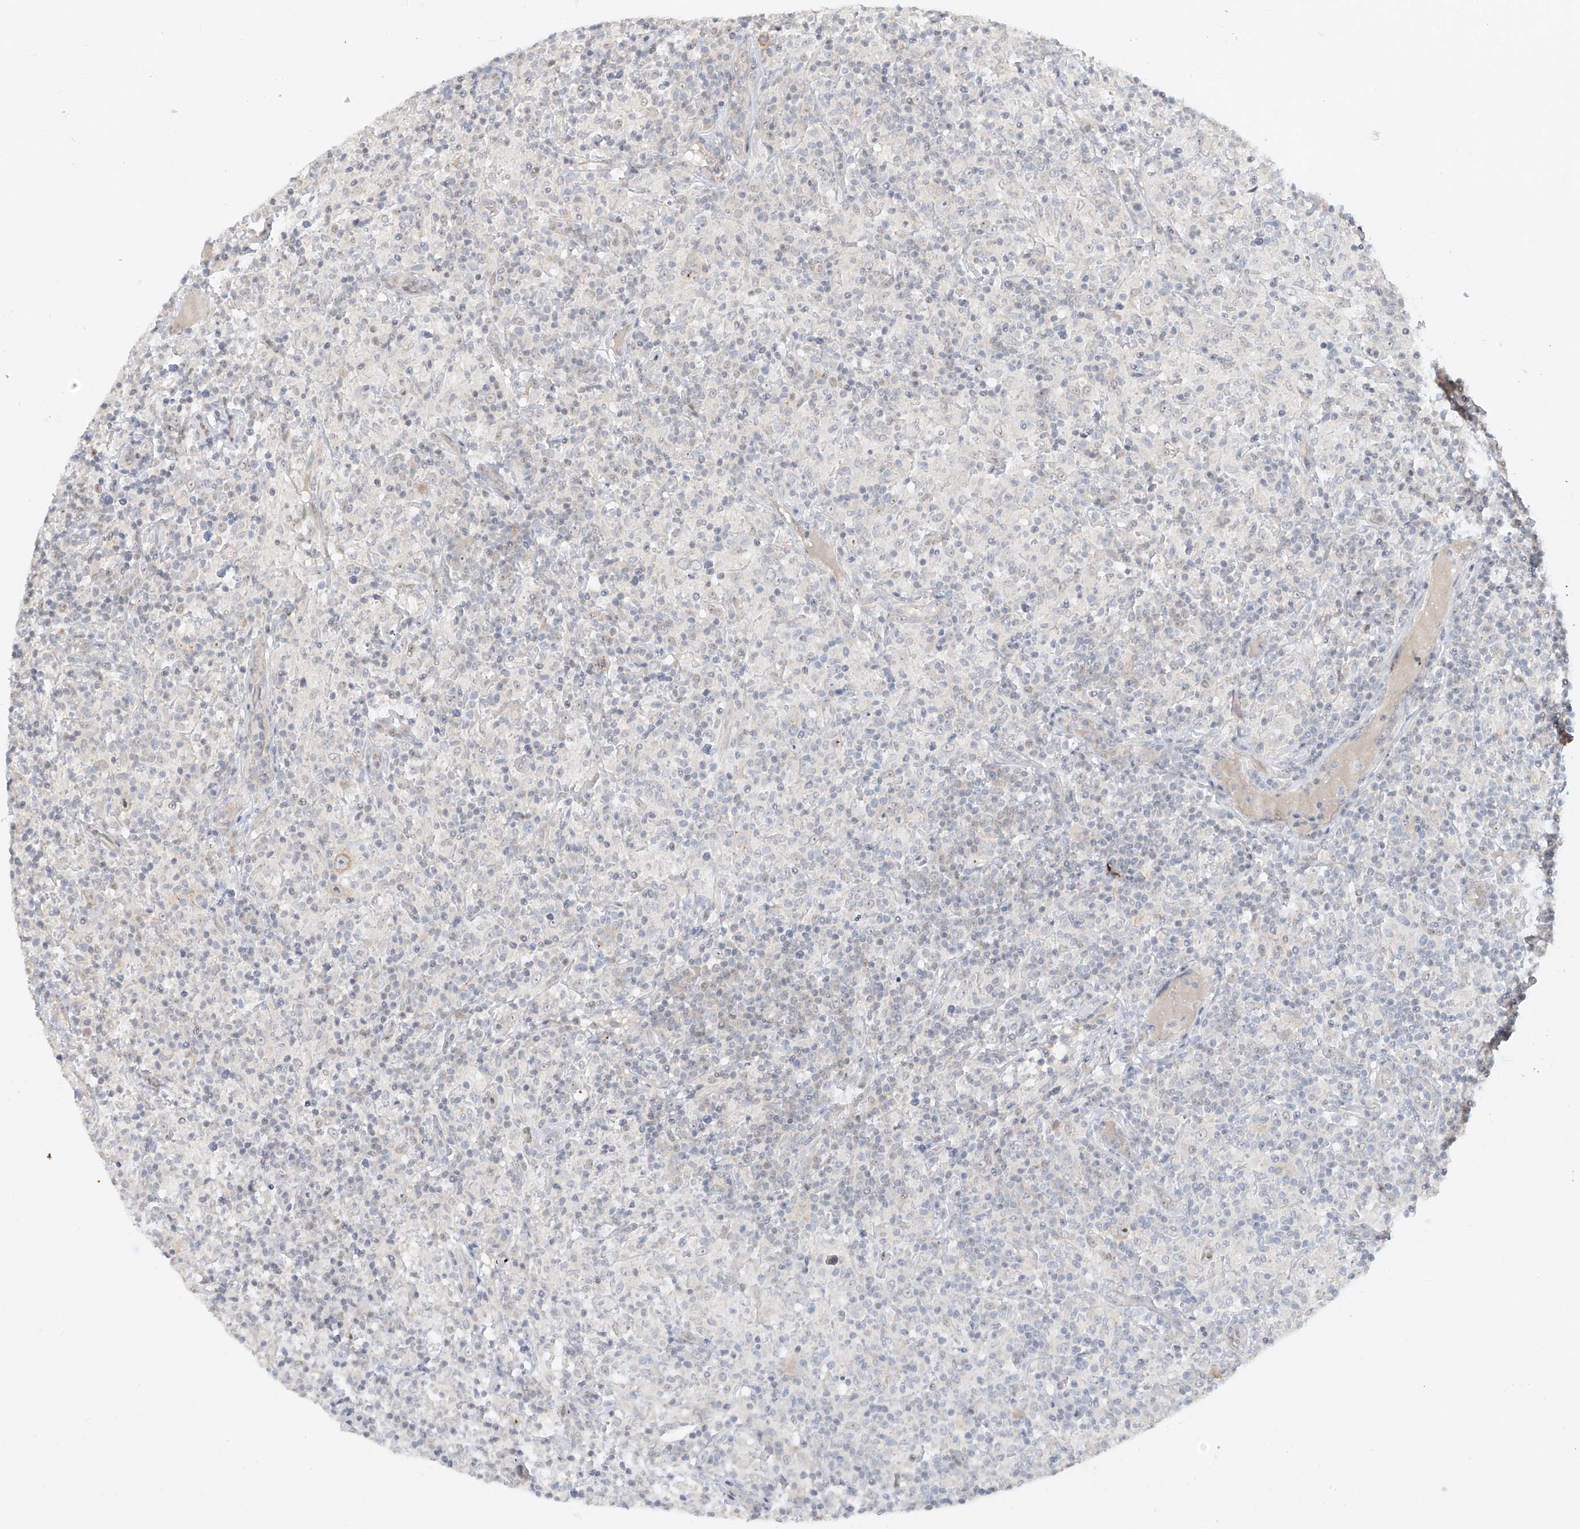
{"staining": {"intensity": "weak", "quantity": "<25%", "location": "cytoplasmic/membranous"}, "tissue": "lymphoma", "cell_type": "Tumor cells", "image_type": "cancer", "snomed": [{"axis": "morphology", "description": "Hodgkin's disease, NOS"}, {"axis": "topography", "description": "Lymph node"}], "caption": "This photomicrograph is of lymphoma stained with immunohistochemistry to label a protein in brown with the nuclei are counter-stained blue. There is no staining in tumor cells.", "gene": "TASP1", "patient": {"sex": "male", "age": 70}}